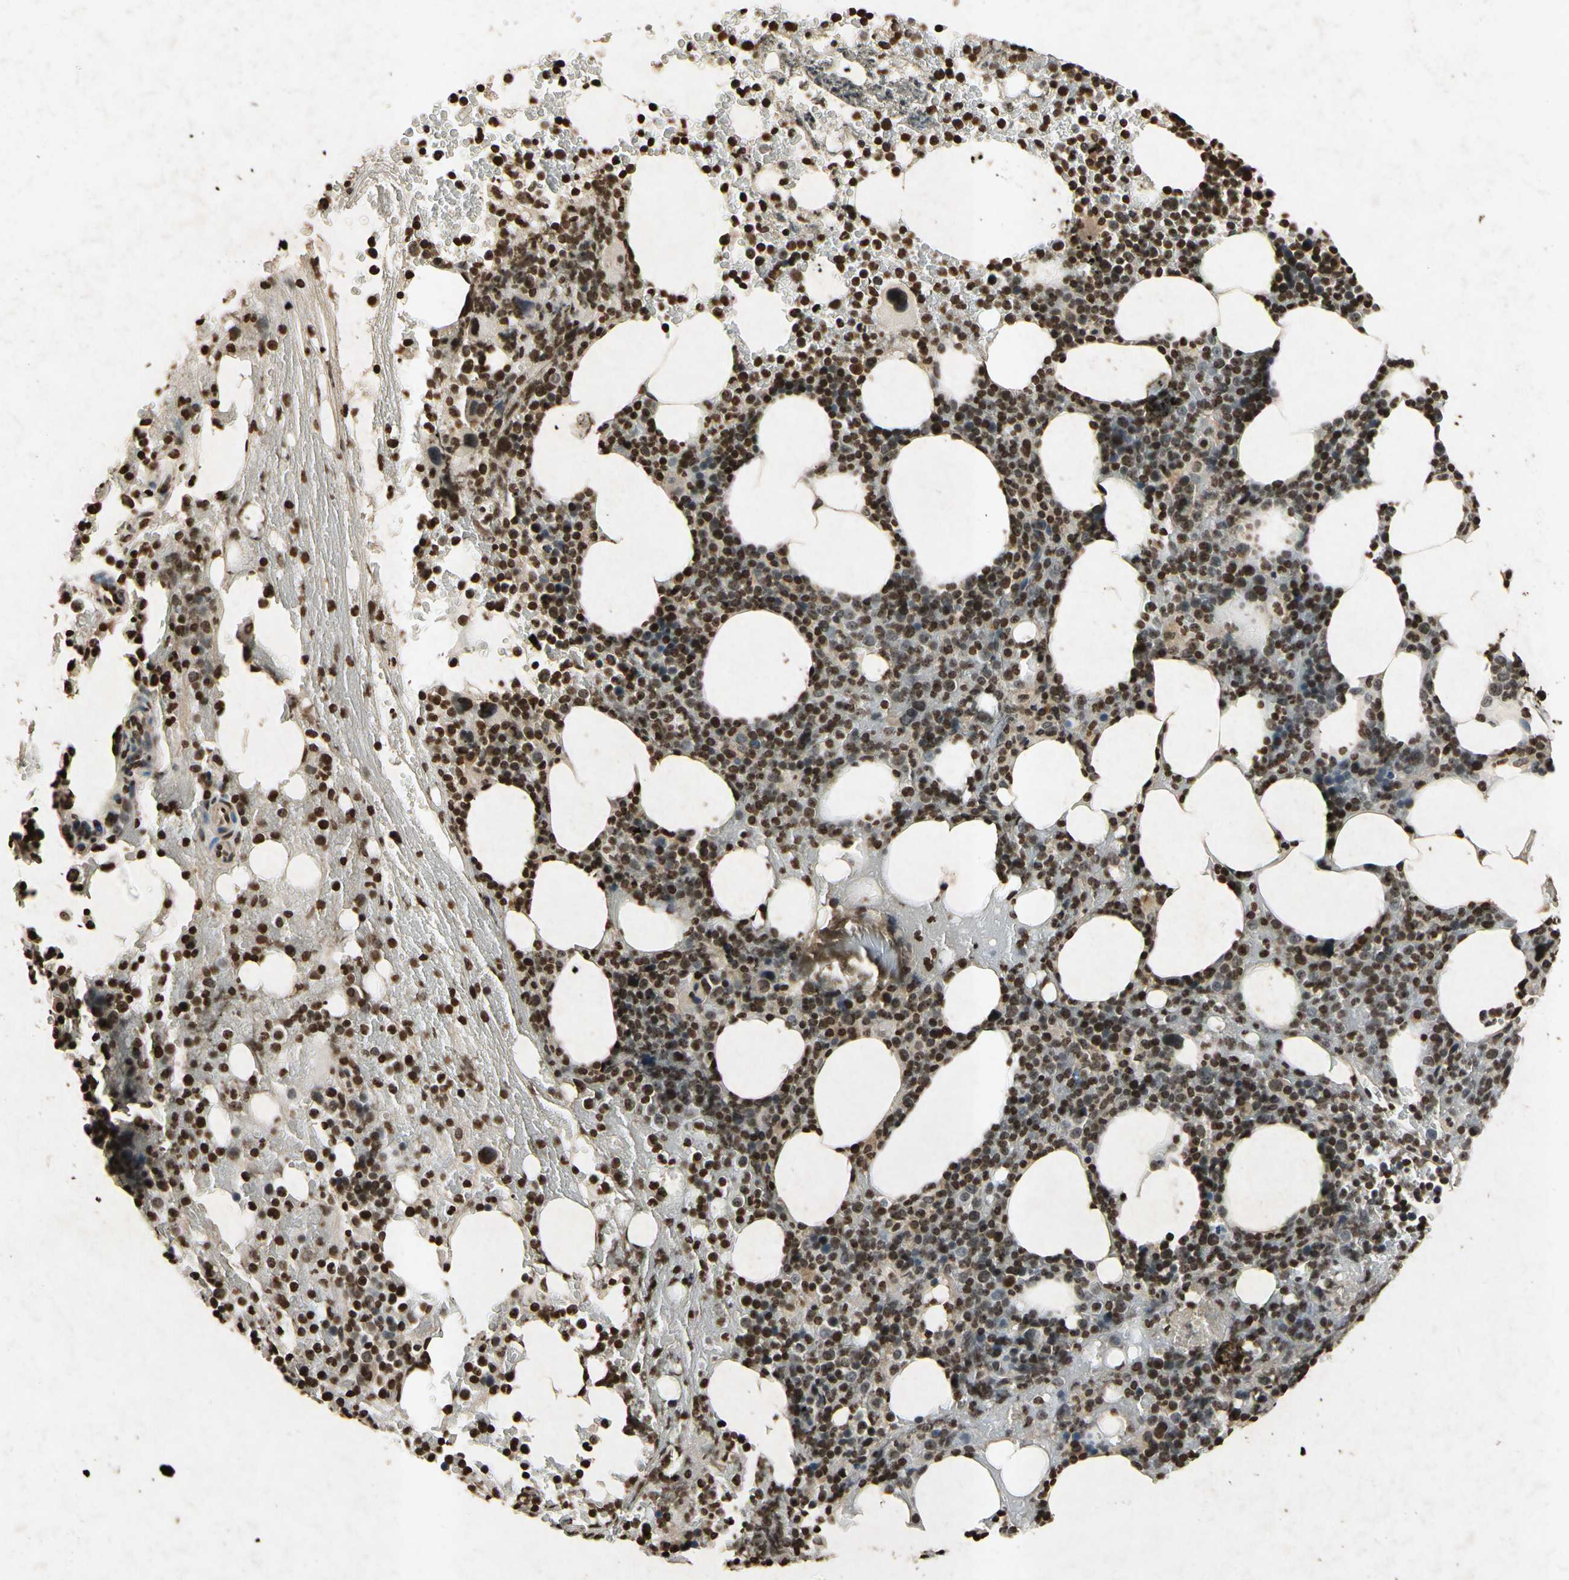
{"staining": {"intensity": "strong", "quantity": ">75%", "location": "nuclear"}, "tissue": "bone marrow", "cell_type": "Hematopoietic cells", "image_type": "normal", "snomed": [{"axis": "morphology", "description": "Normal tissue, NOS"}, {"axis": "topography", "description": "Bone marrow"}], "caption": "The image shows immunohistochemical staining of benign bone marrow. There is strong nuclear expression is appreciated in about >75% of hematopoietic cells.", "gene": "HOXB3", "patient": {"sex": "female", "age": 66}}